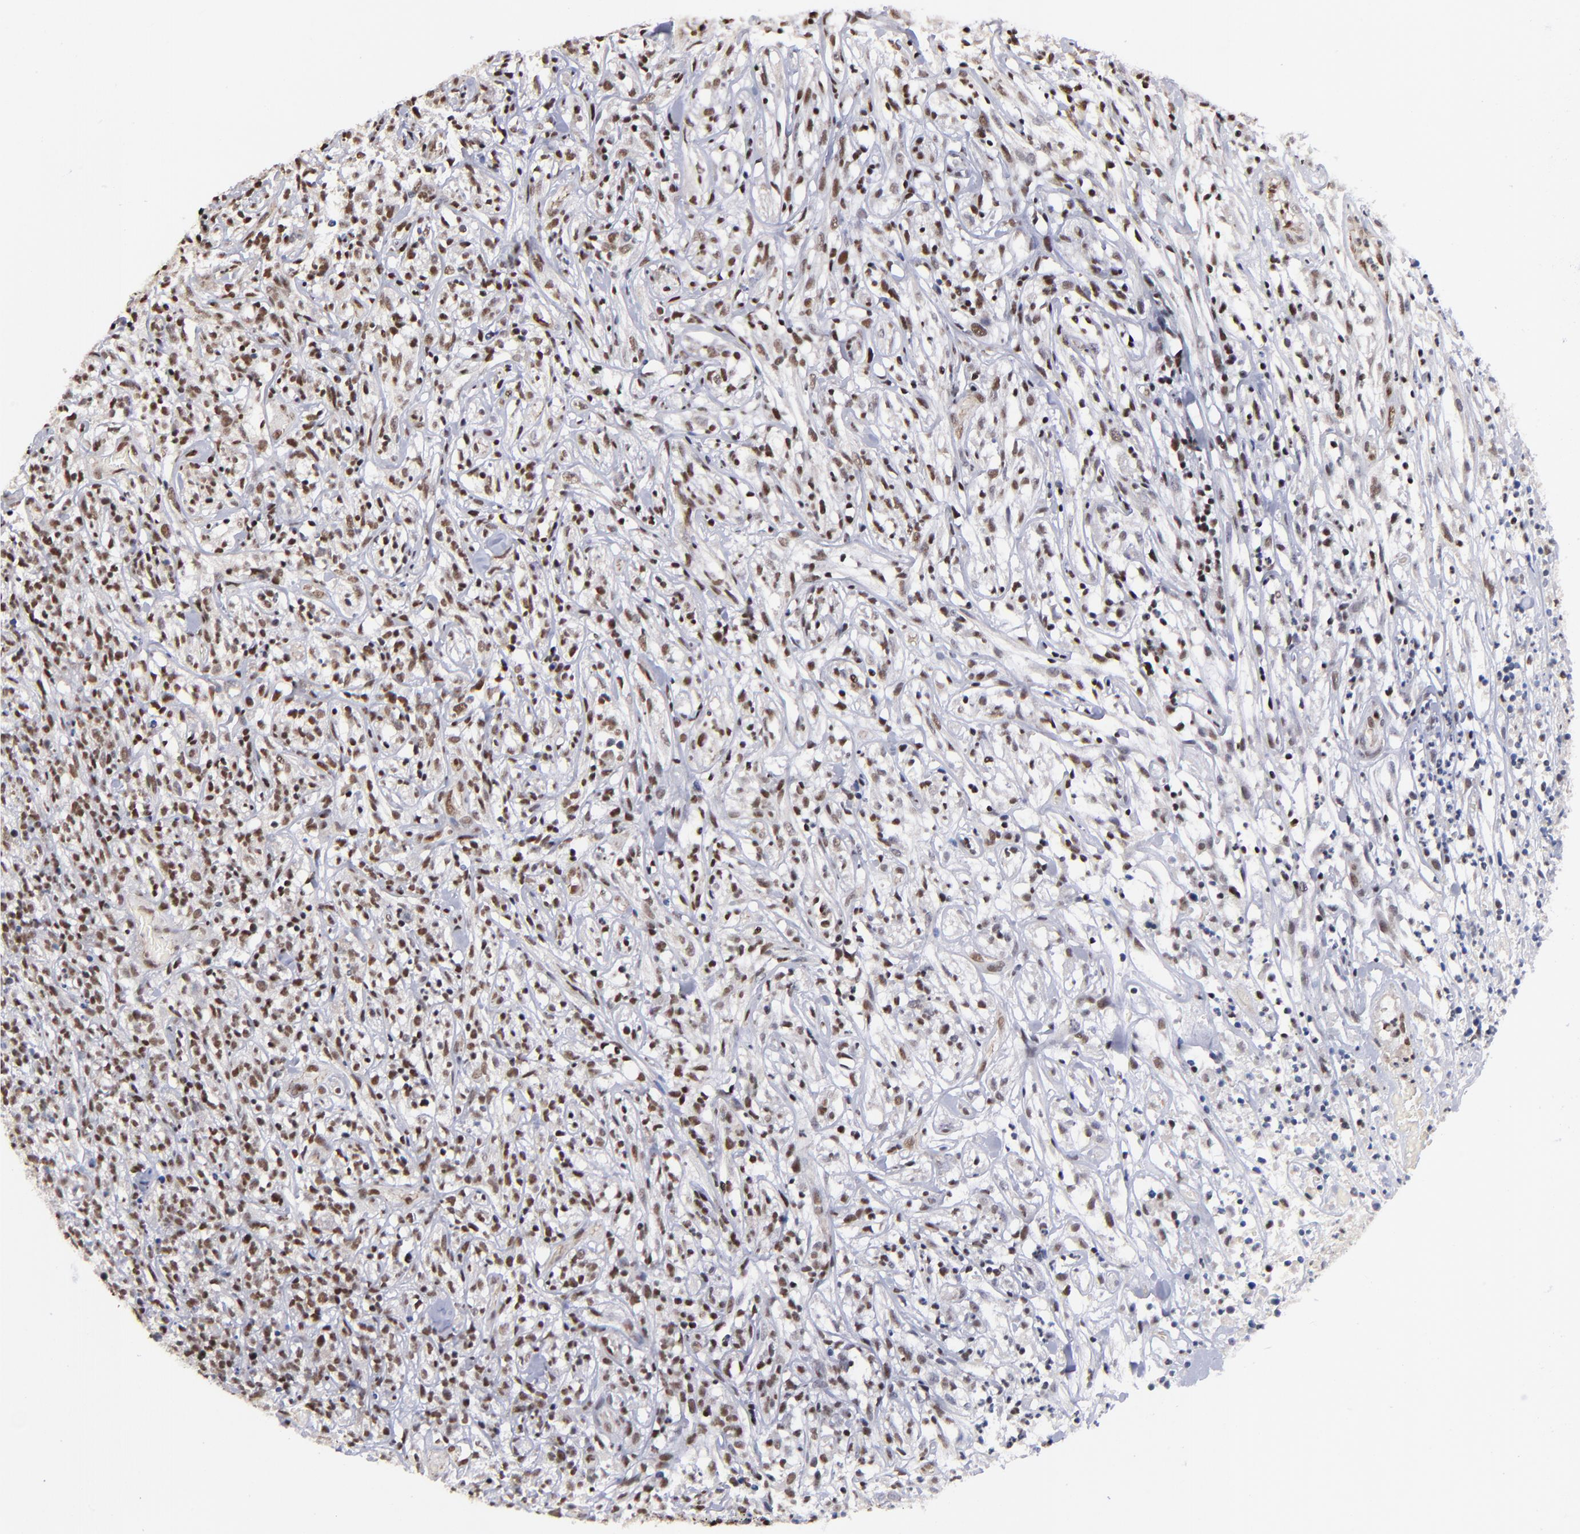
{"staining": {"intensity": "moderate", "quantity": ">75%", "location": "nuclear"}, "tissue": "lymphoma", "cell_type": "Tumor cells", "image_type": "cancer", "snomed": [{"axis": "morphology", "description": "Malignant lymphoma, non-Hodgkin's type, High grade"}, {"axis": "topography", "description": "Lymph node"}], "caption": "Lymphoma tissue shows moderate nuclear staining in approximately >75% of tumor cells, visualized by immunohistochemistry.", "gene": "GABPA", "patient": {"sex": "female", "age": 73}}